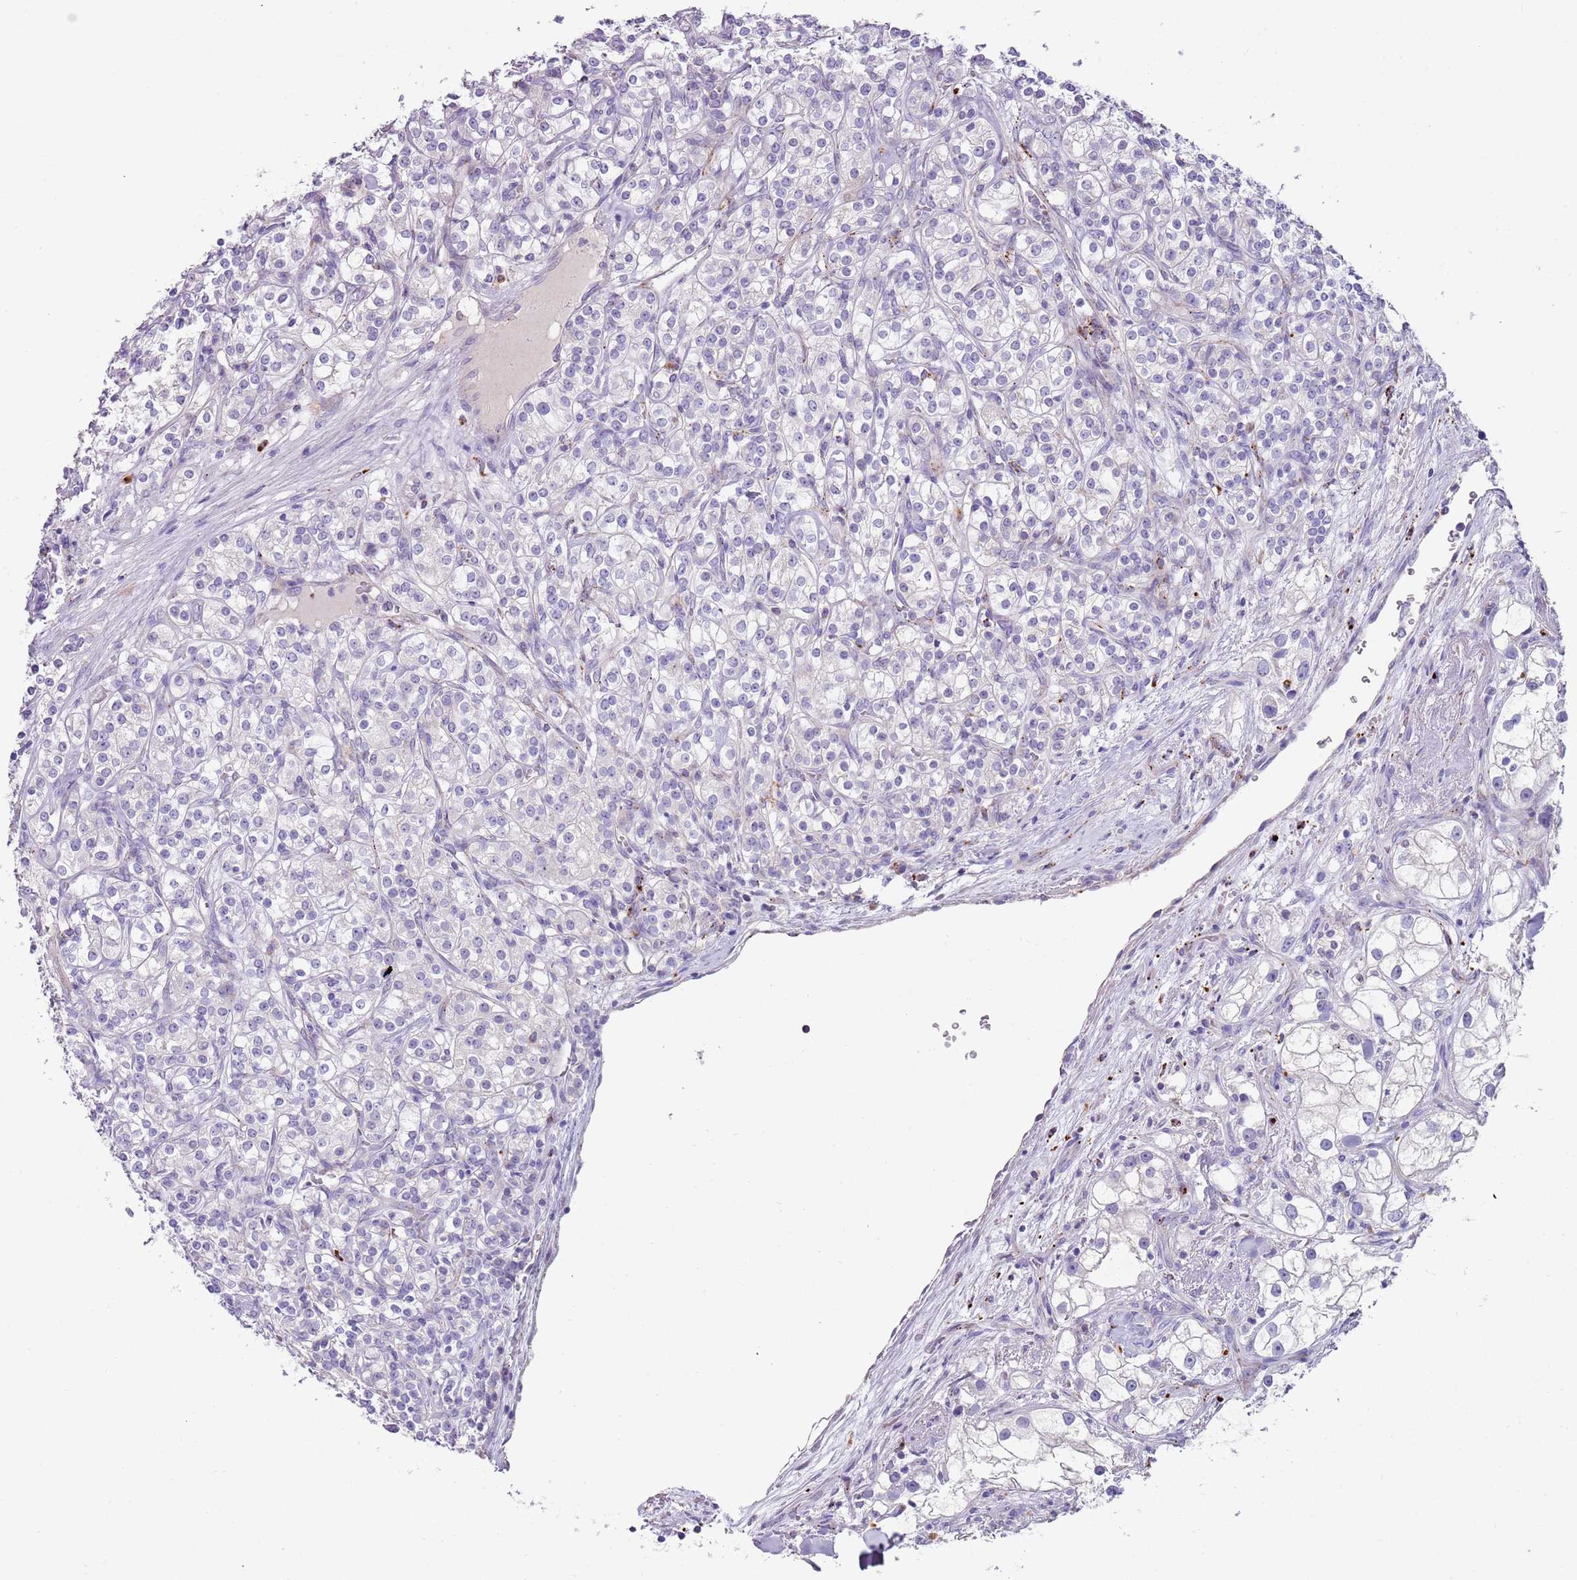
{"staining": {"intensity": "negative", "quantity": "none", "location": "none"}, "tissue": "renal cancer", "cell_type": "Tumor cells", "image_type": "cancer", "snomed": [{"axis": "morphology", "description": "Adenocarcinoma, NOS"}, {"axis": "topography", "description": "Kidney"}], "caption": "Micrograph shows no significant protein expression in tumor cells of renal cancer.", "gene": "LRRN3", "patient": {"sex": "male", "age": 77}}